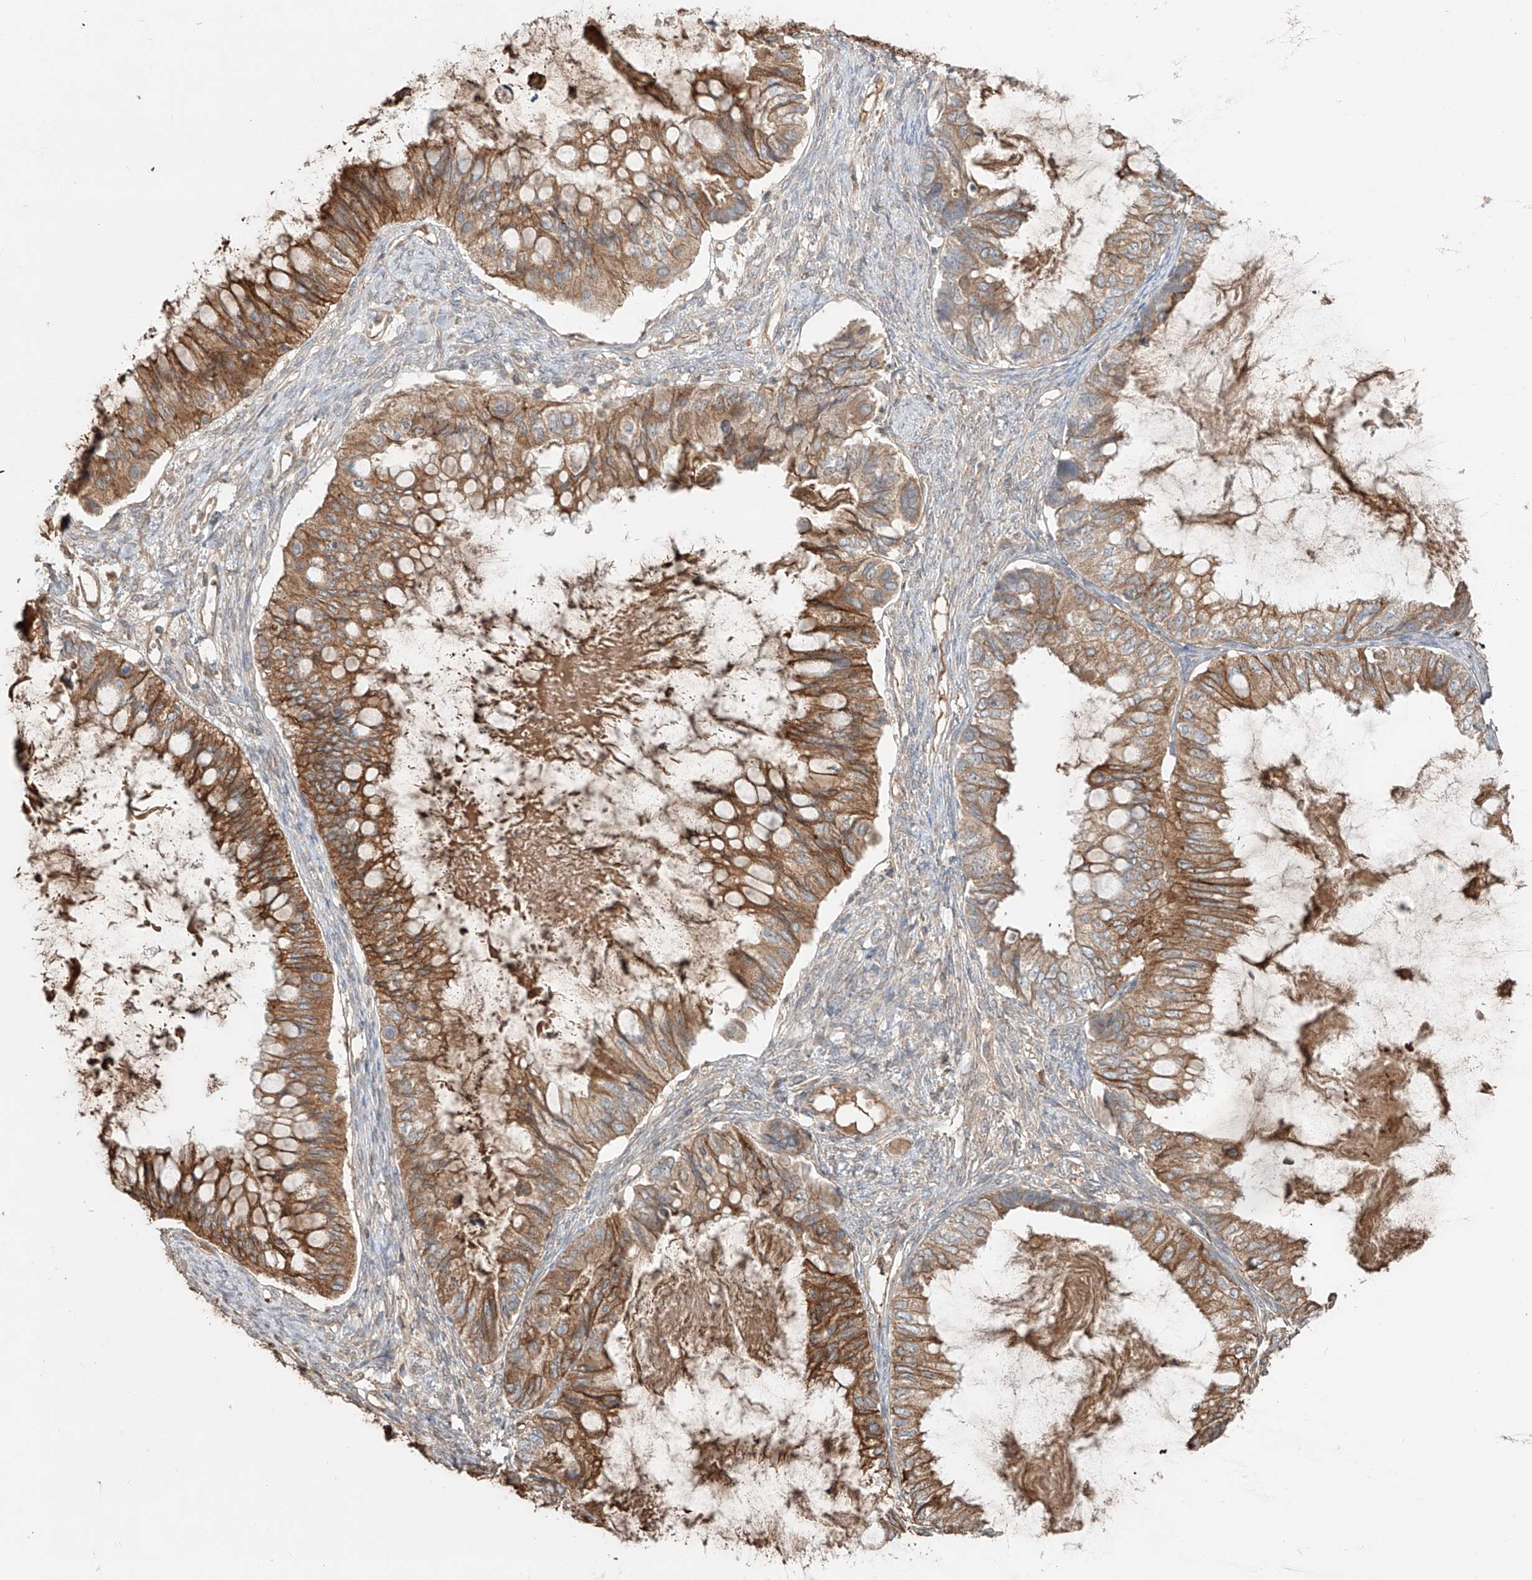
{"staining": {"intensity": "moderate", "quantity": ">75%", "location": "cytoplasmic/membranous"}, "tissue": "ovarian cancer", "cell_type": "Tumor cells", "image_type": "cancer", "snomed": [{"axis": "morphology", "description": "Cystadenocarcinoma, mucinous, NOS"}, {"axis": "topography", "description": "Ovary"}], "caption": "A brown stain labels moderate cytoplasmic/membranous expression of a protein in human ovarian cancer (mucinous cystadenocarcinoma) tumor cells.", "gene": "ERO1A", "patient": {"sex": "female", "age": 80}}